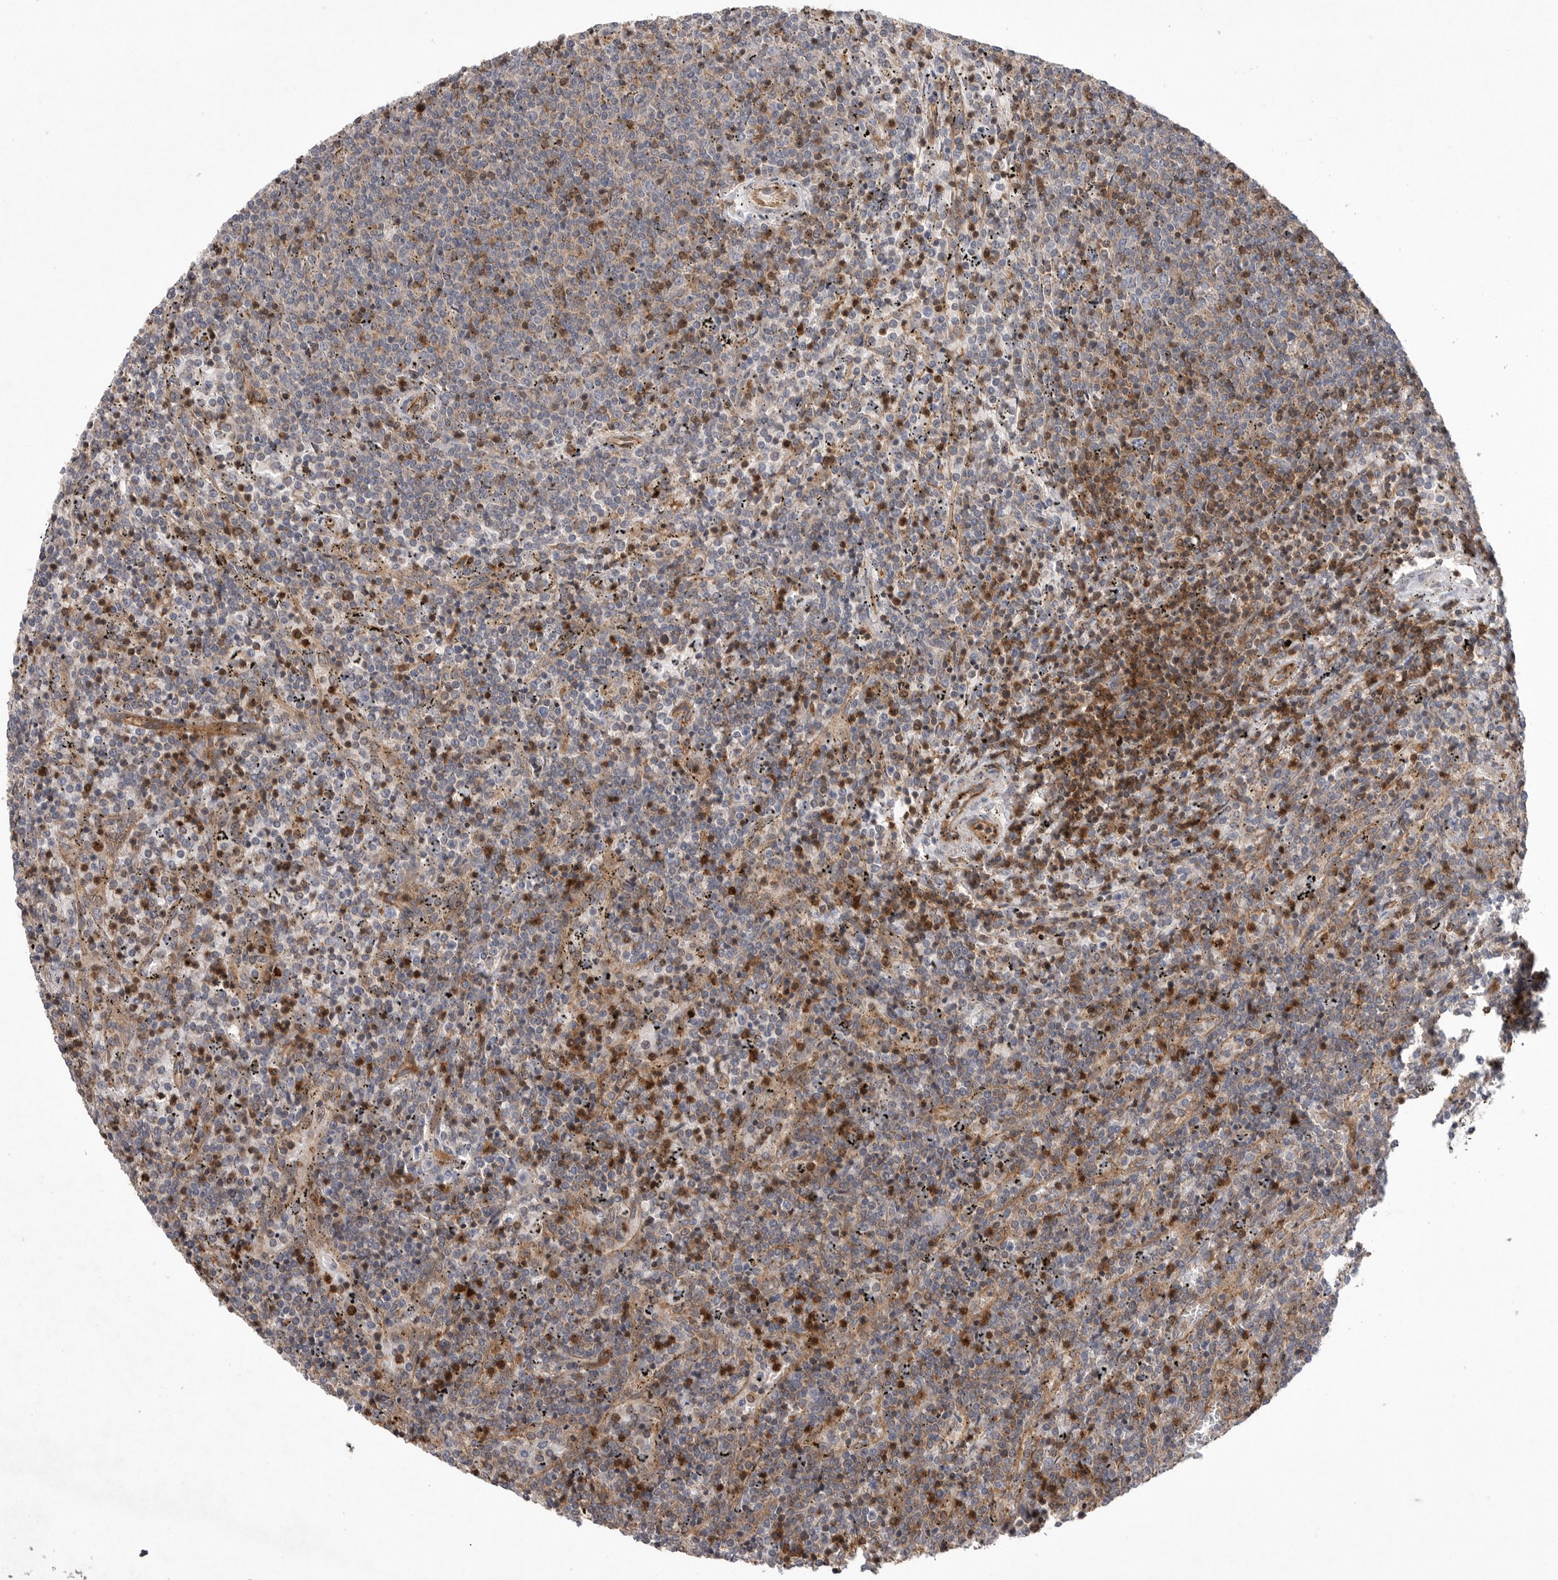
{"staining": {"intensity": "weak", "quantity": "<25%", "location": "cytoplasmic/membranous"}, "tissue": "lymphoma", "cell_type": "Tumor cells", "image_type": "cancer", "snomed": [{"axis": "morphology", "description": "Malignant lymphoma, non-Hodgkin's type, Low grade"}, {"axis": "topography", "description": "Spleen"}], "caption": "This is a image of immunohistochemistry (IHC) staining of low-grade malignant lymphoma, non-Hodgkin's type, which shows no staining in tumor cells. (Brightfield microscopy of DAB (3,3'-diaminobenzidine) immunohistochemistry (IHC) at high magnification).", "gene": "PRKCH", "patient": {"sex": "female", "age": 50}}